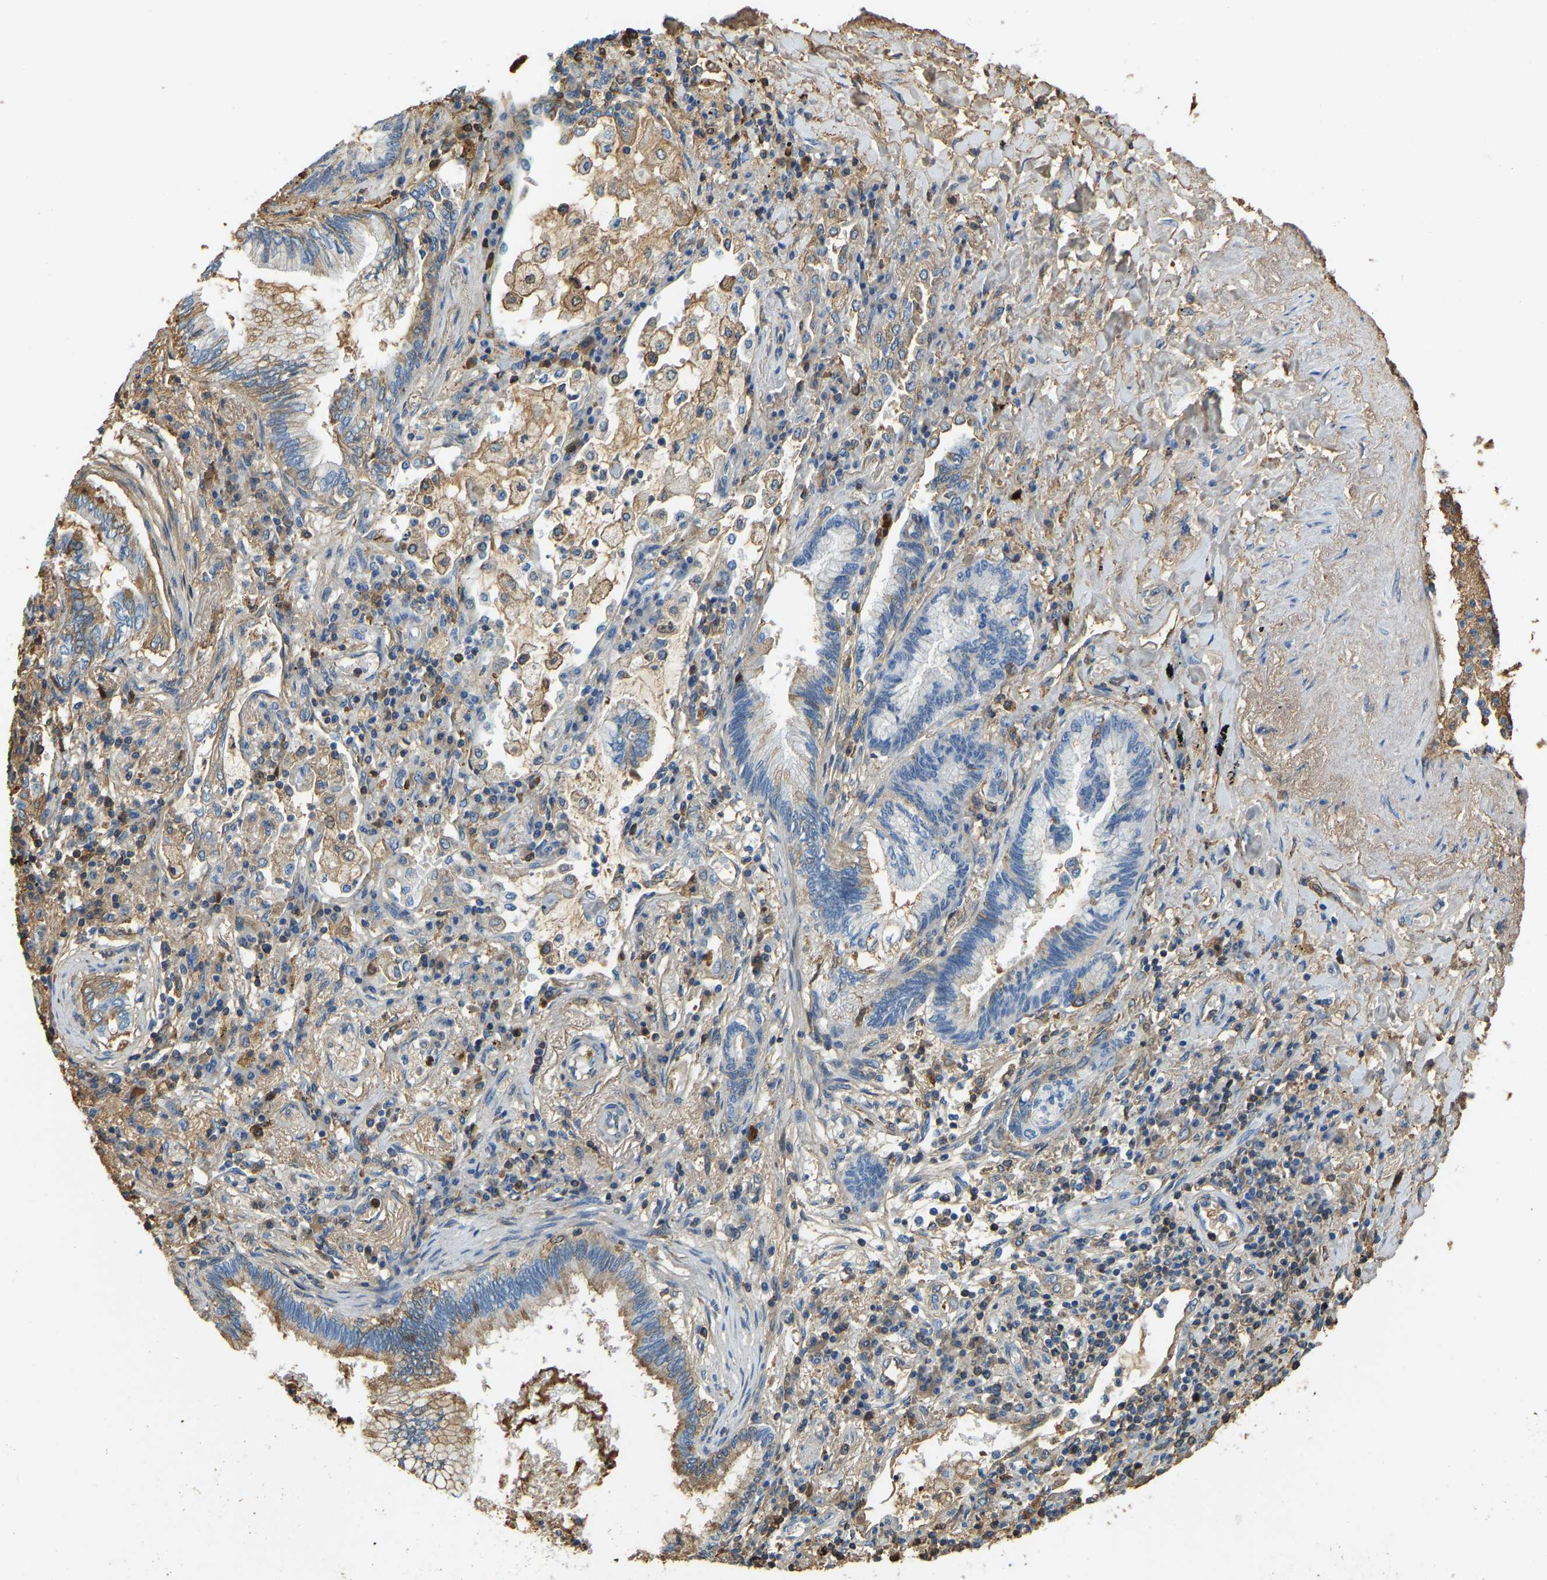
{"staining": {"intensity": "moderate", "quantity": "<25%", "location": "cytoplasmic/membranous"}, "tissue": "lung cancer", "cell_type": "Tumor cells", "image_type": "cancer", "snomed": [{"axis": "morphology", "description": "Normal tissue, NOS"}, {"axis": "morphology", "description": "Adenocarcinoma, NOS"}, {"axis": "topography", "description": "Bronchus"}, {"axis": "topography", "description": "Lung"}], "caption": "This photomicrograph exhibits immunohistochemistry staining of lung cancer, with low moderate cytoplasmic/membranous expression in about <25% of tumor cells.", "gene": "THBS4", "patient": {"sex": "female", "age": 70}}